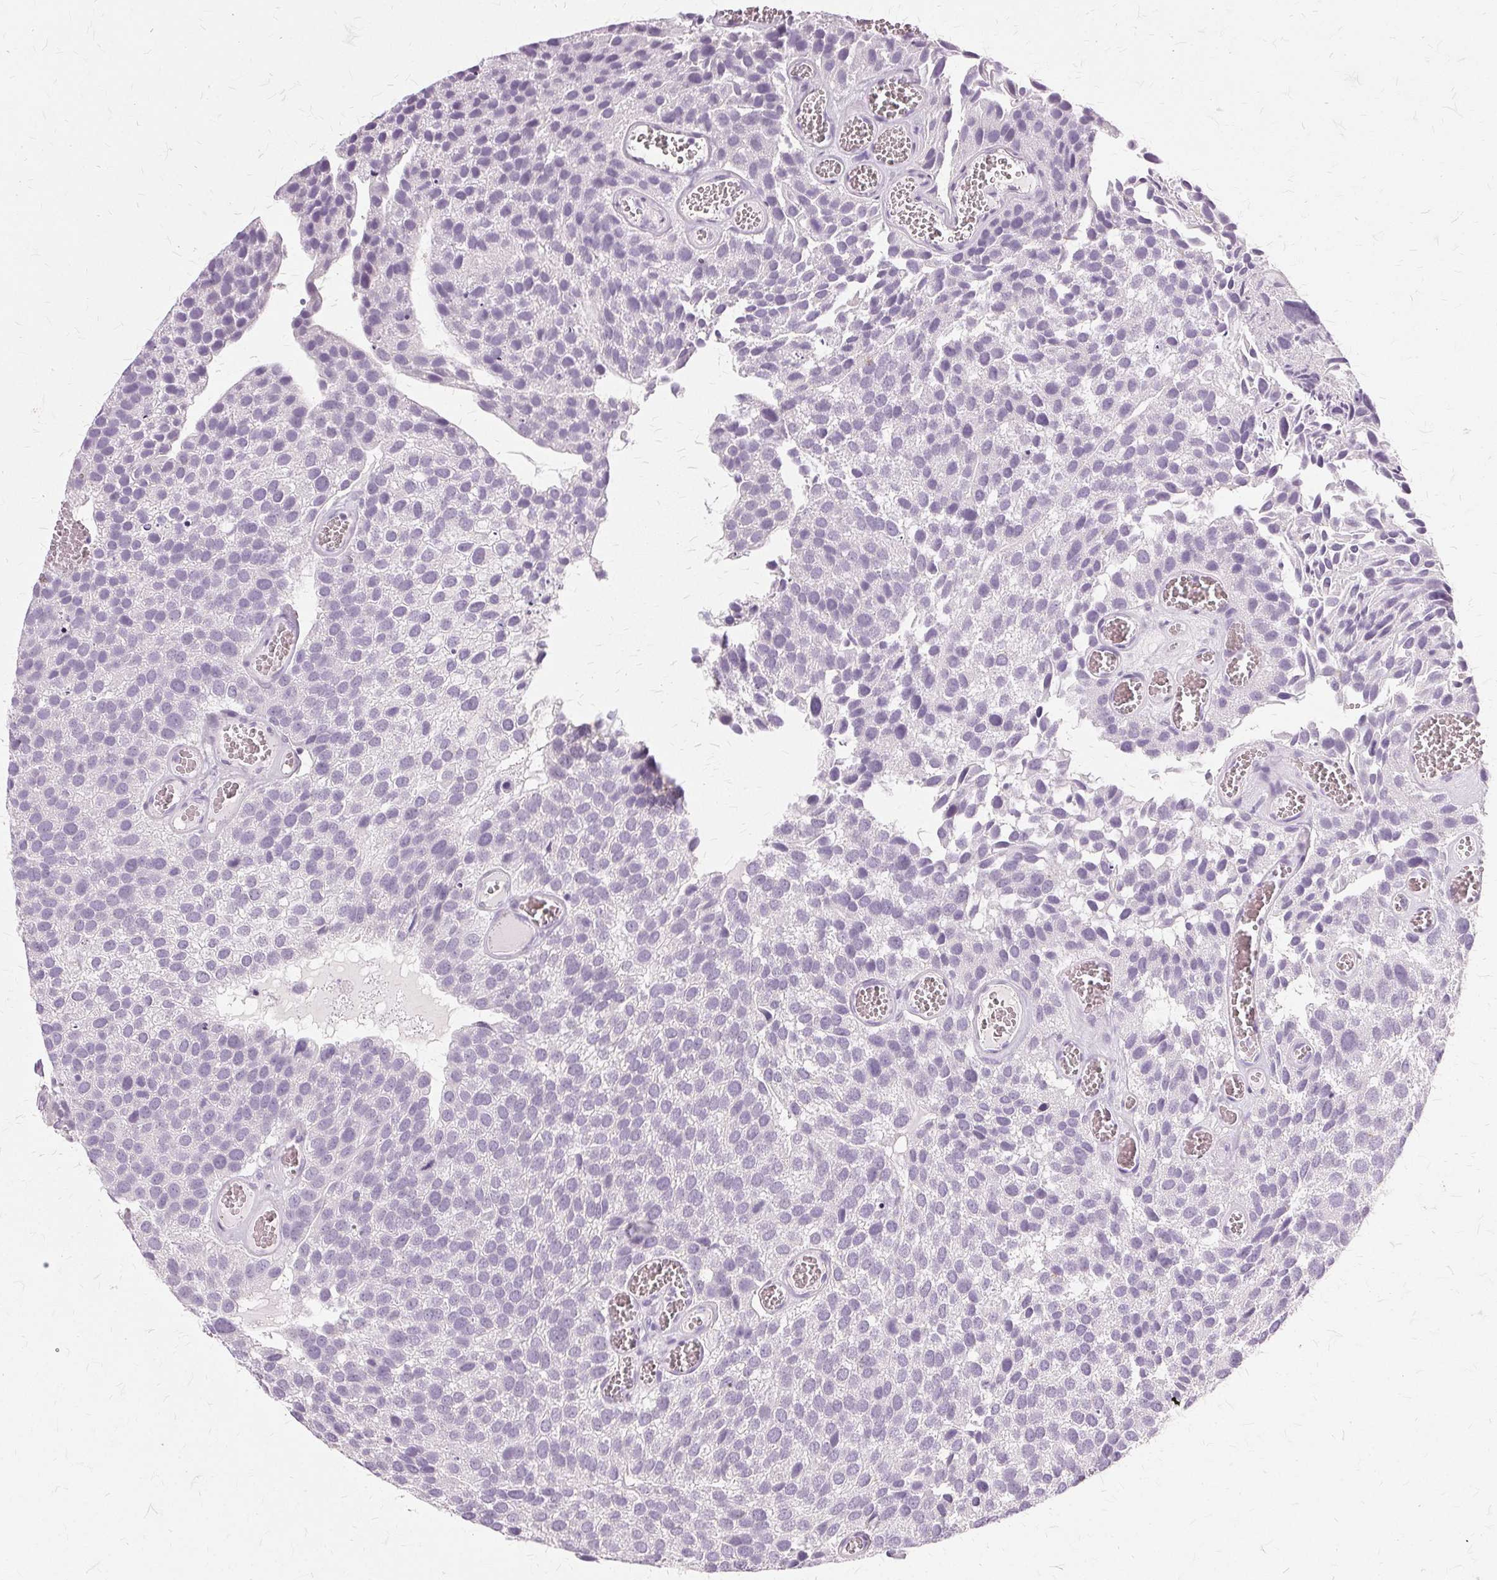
{"staining": {"intensity": "negative", "quantity": "none", "location": "none"}, "tissue": "urothelial cancer", "cell_type": "Tumor cells", "image_type": "cancer", "snomed": [{"axis": "morphology", "description": "Urothelial carcinoma, Low grade"}, {"axis": "topography", "description": "Urinary bladder"}], "caption": "Urothelial cancer was stained to show a protein in brown. There is no significant positivity in tumor cells. (Stains: DAB immunohistochemistry with hematoxylin counter stain, Microscopy: brightfield microscopy at high magnification).", "gene": "SLC45A3", "patient": {"sex": "female", "age": 69}}